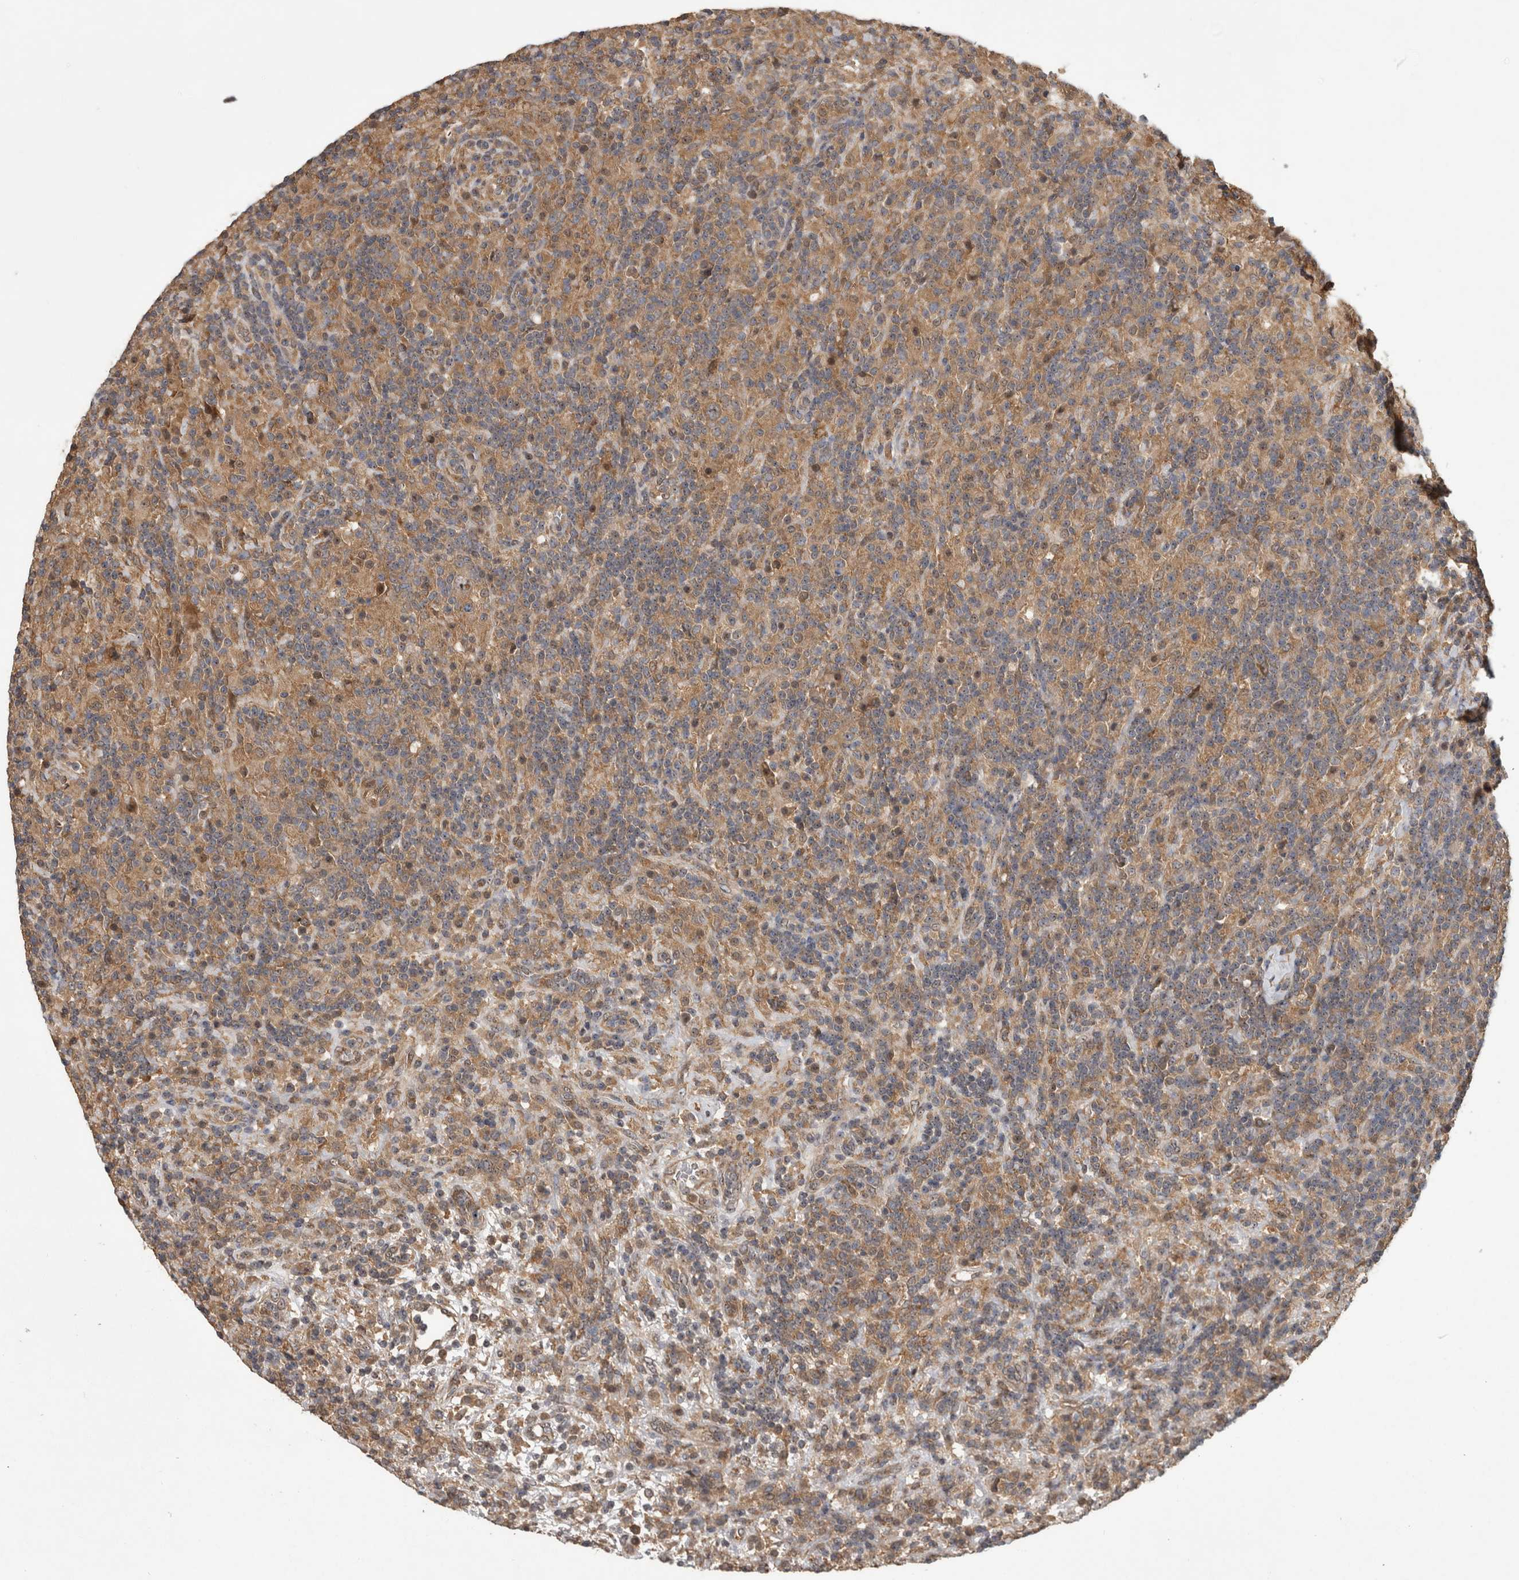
{"staining": {"intensity": "moderate", "quantity": ">75%", "location": "cytoplasmic/membranous"}, "tissue": "lymphoma", "cell_type": "Tumor cells", "image_type": "cancer", "snomed": [{"axis": "morphology", "description": "Hodgkin's disease, NOS"}, {"axis": "topography", "description": "Lymph node"}], "caption": "Approximately >75% of tumor cells in human lymphoma demonstrate moderate cytoplasmic/membranous protein positivity as visualized by brown immunohistochemical staining.", "gene": "ATXN2", "patient": {"sex": "male", "age": 70}}